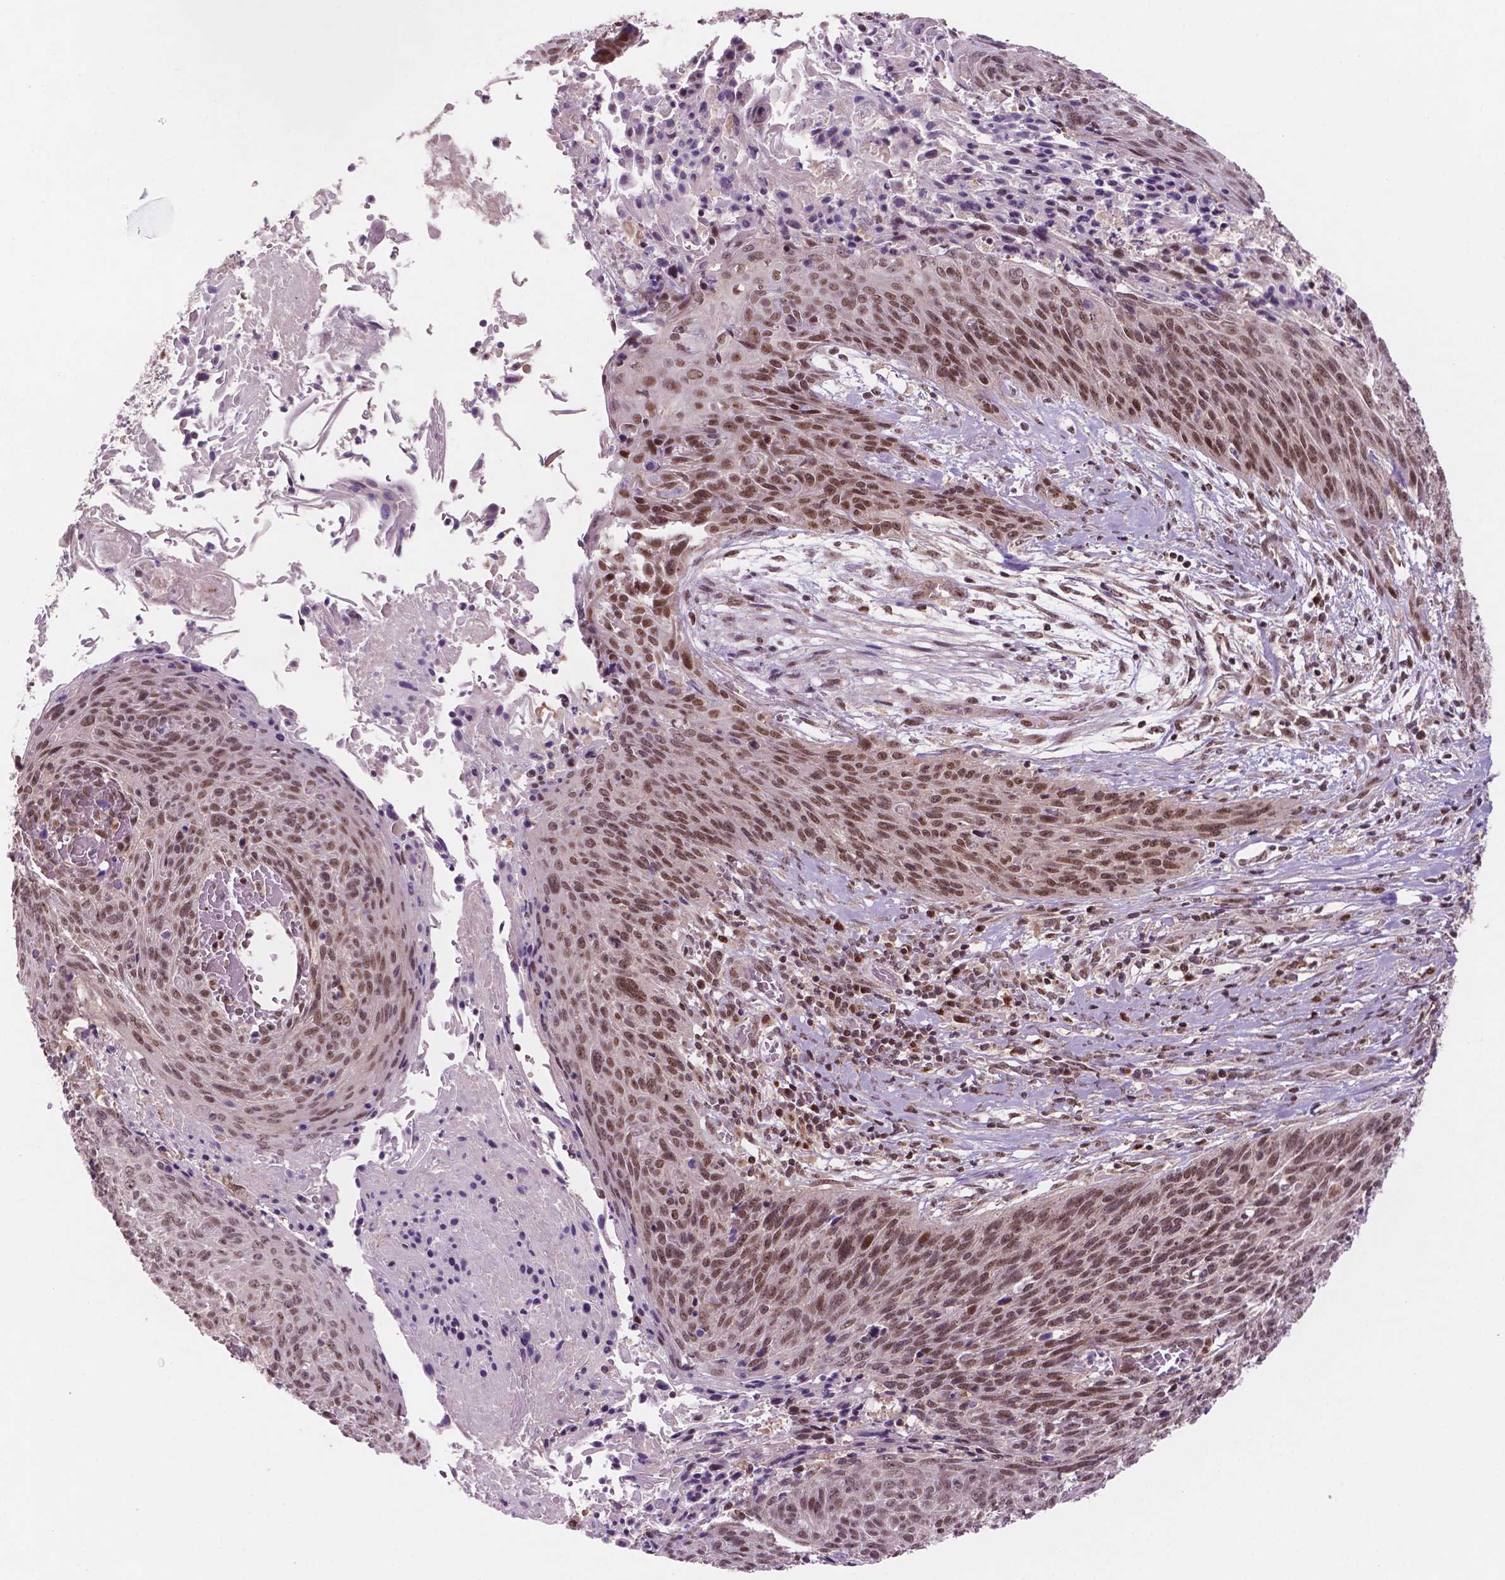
{"staining": {"intensity": "moderate", "quantity": ">75%", "location": "nuclear"}, "tissue": "cervical cancer", "cell_type": "Tumor cells", "image_type": "cancer", "snomed": [{"axis": "morphology", "description": "Squamous cell carcinoma, NOS"}, {"axis": "topography", "description": "Cervix"}], "caption": "An immunohistochemistry (IHC) photomicrograph of neoplastic tissue is shown. Protein staining in brown labels moderate nuclear positivity in cervical squamous cell carcinoma within tumor cells.", "gene": "PER2", "patient": {"sex": "female", "age": 45}}